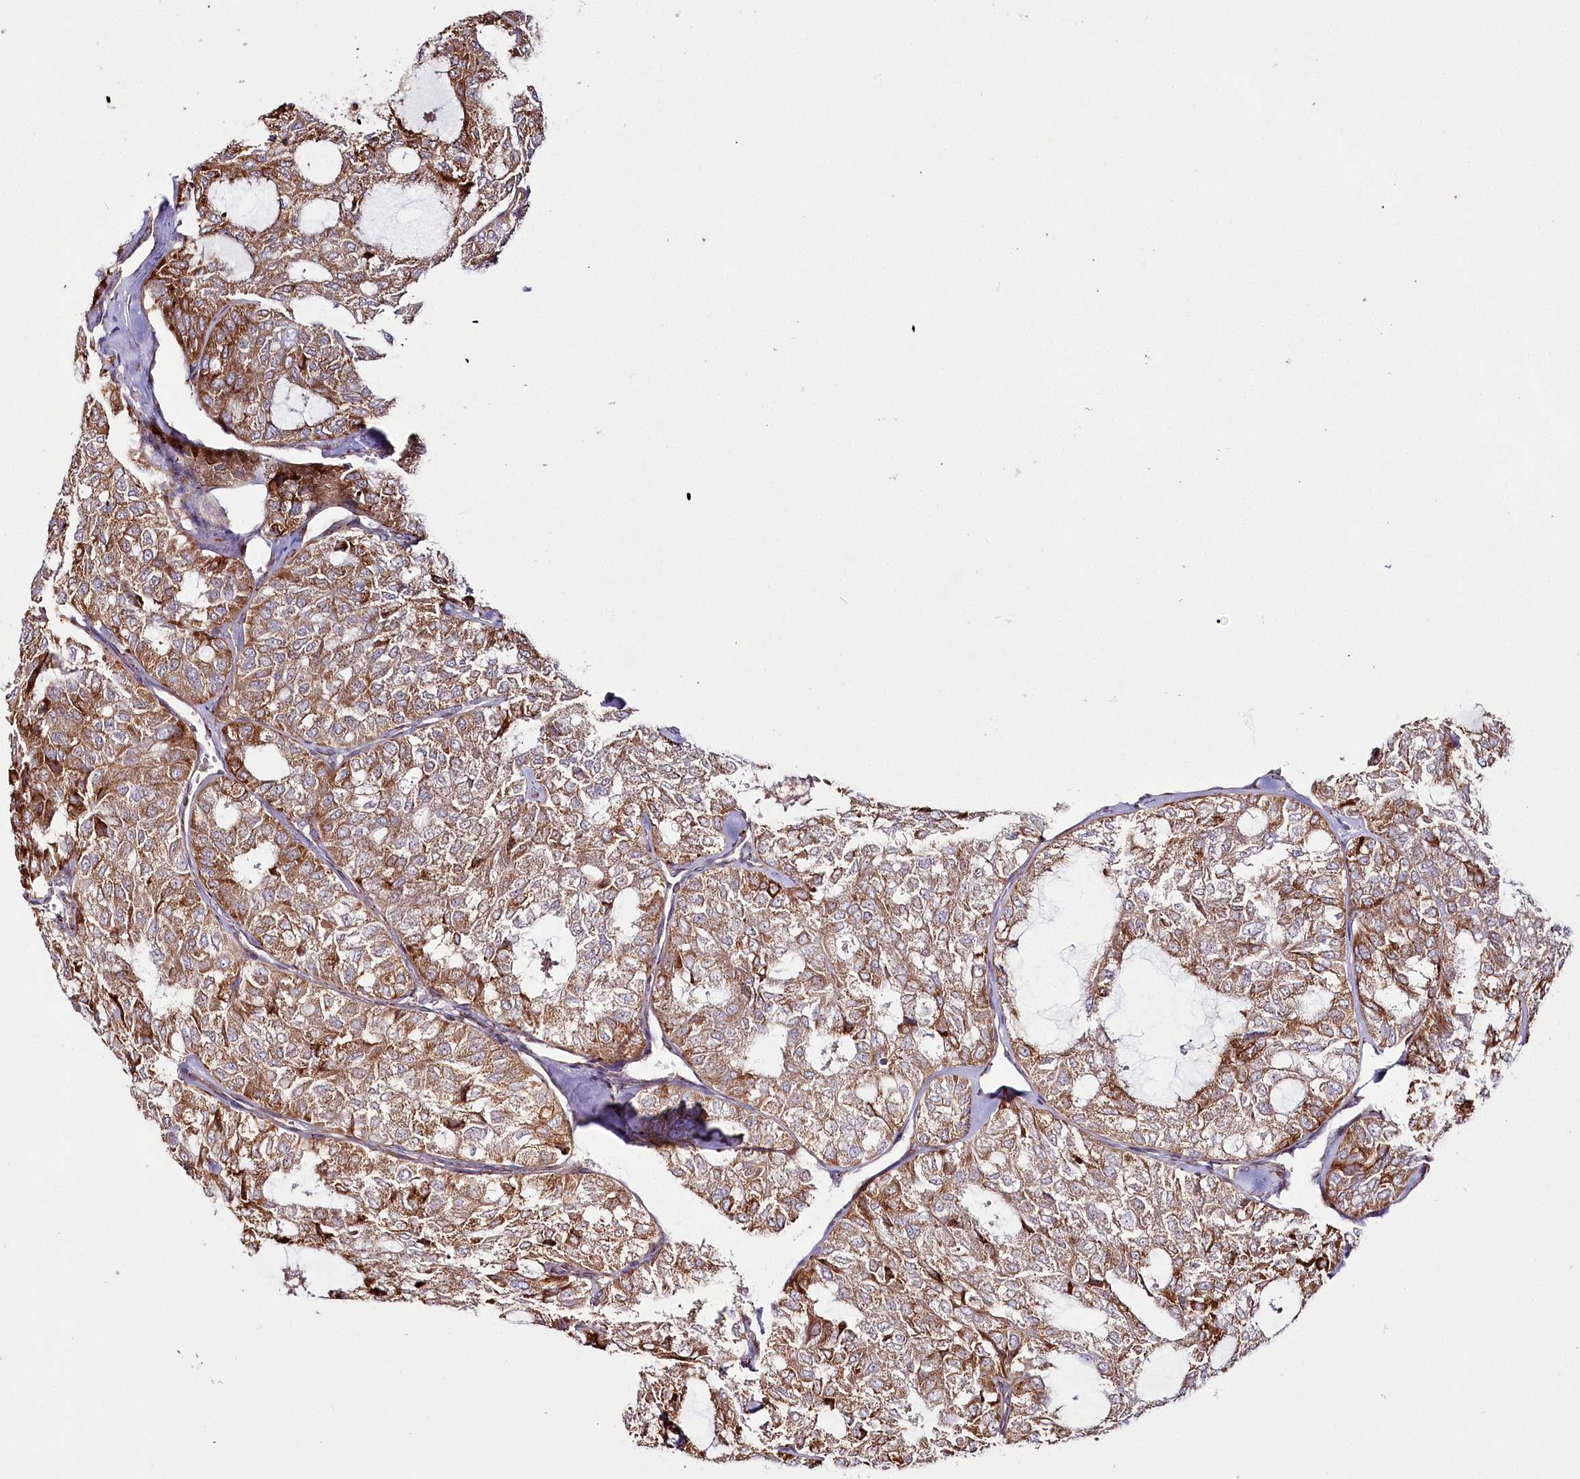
{"staining": {"intensity": "moderate", "quantity": ">75%", "location": "cytoplasmic/membranous"}, "tissue": "thyroid cancer", "cell_type": "Tumor cells", "image_type": "cancer", "snomed": [{"axis": "morphology", "description": "Follicular adenoma carcinoma, NOS"}, {"axis": "topography", "description": "Thyroid gland"}], "caption": "Protein expression analysis of human follicular adenoma carcinoma (thyroid) reveals moderate cytoplasmic/membranous expression in approximately >75% of tumor cells.", "gene": "POGLUT1", "patient": {"sex": "male", "age": 75}}